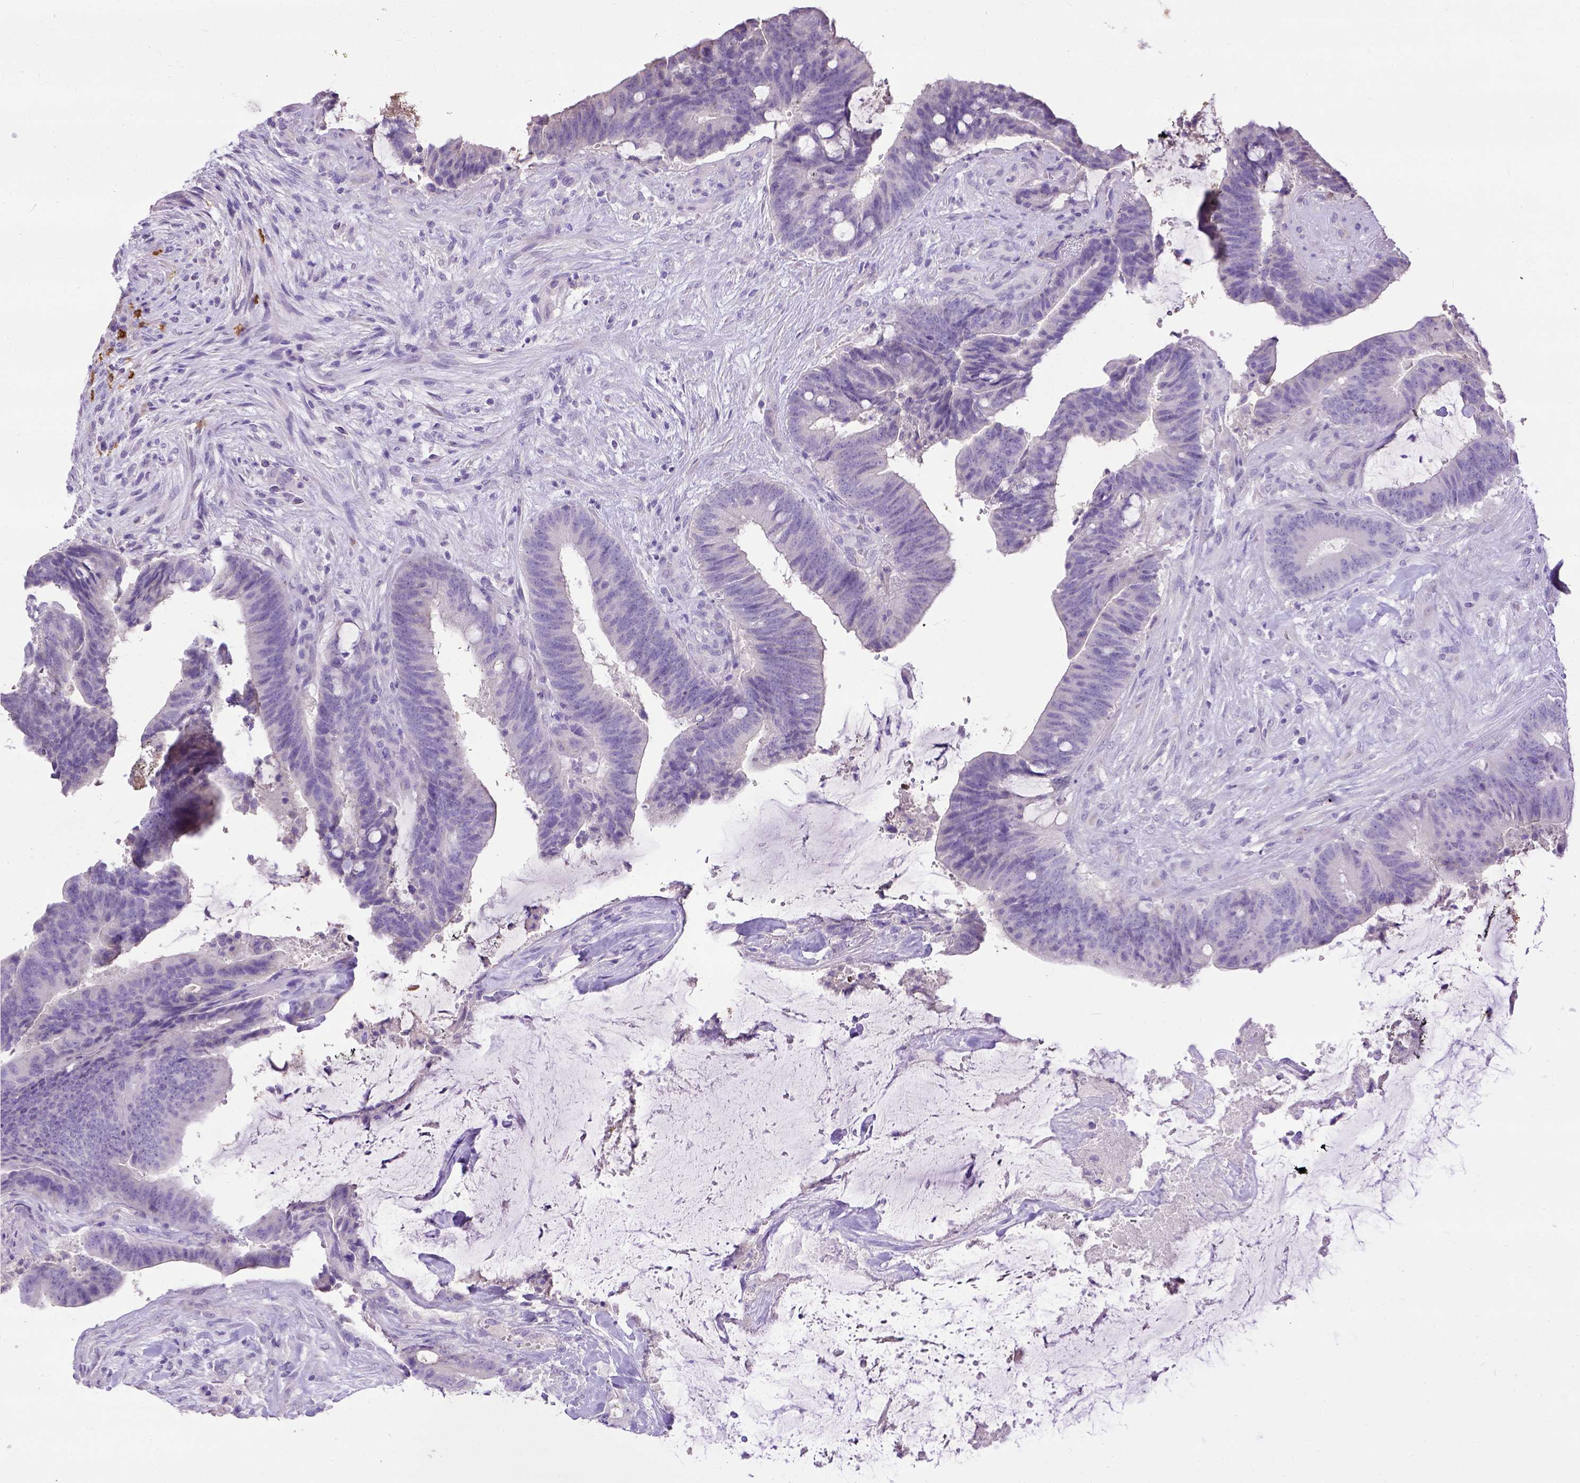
{"staining": {"intensity": "negative", "quantity": "none", "location": "none"}, "tissue": "colorectal cancer", "cell_type": "Tumor cells", "image_type": "cancer", "snomed": [{"axis": "morphology", "description": "Adenocarcinoma, NOS"}, {"axis": "topography", "description": "Colon"}], "caption": "IHC histopathology image of neoplastic tissue: adenocarcinoma (colorectal) stained with DAB (3,3'-diaminobenzidine) exhibits no significant protein positivity in tumor cells.", "gene": "KIT", "patient": {"sex": "female", "age": 43}}